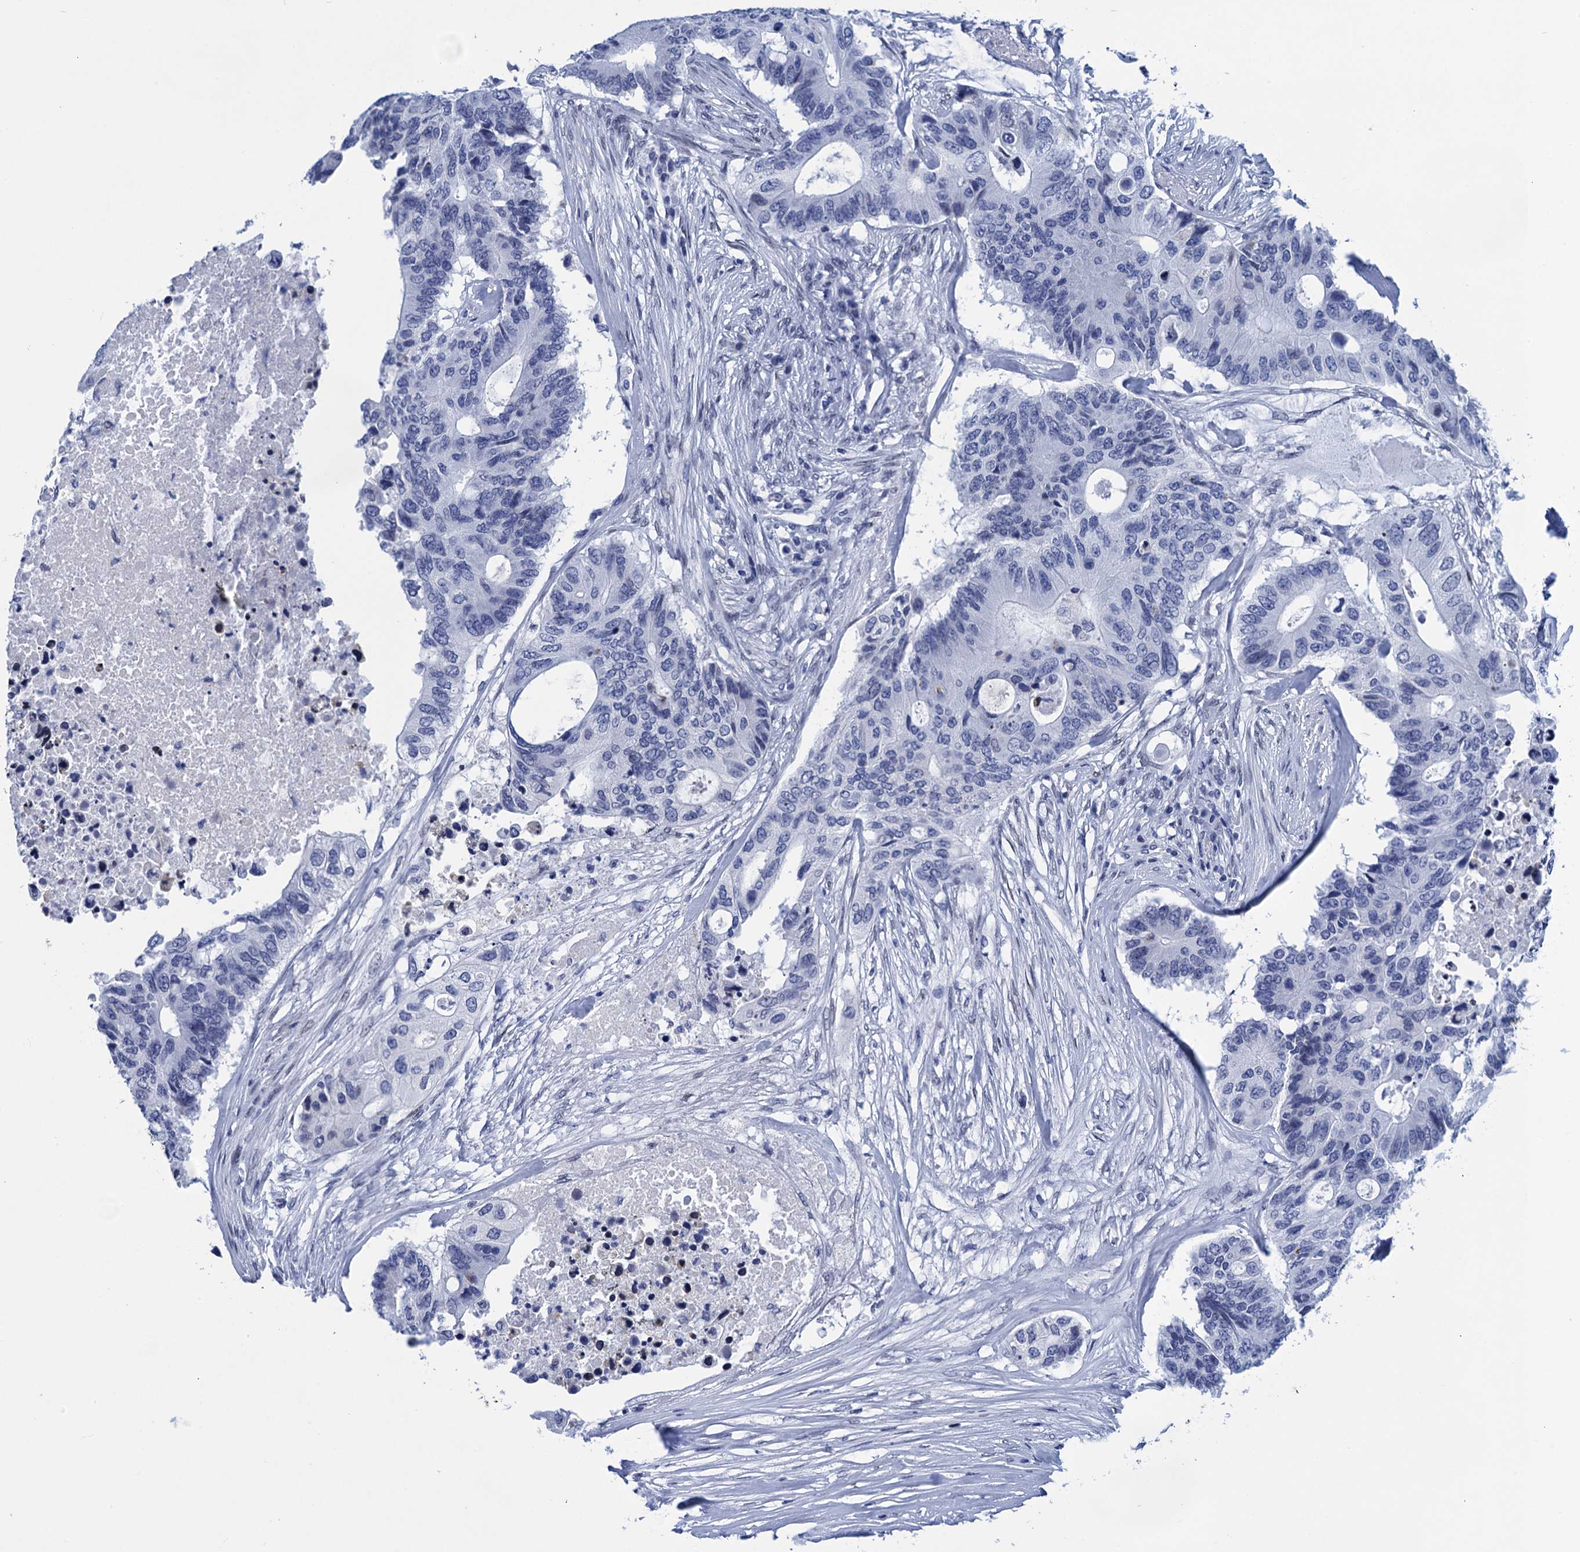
{"staining": {"intensity": "negative", "quantity": "none", "location": "none"}, "tissue": "colorectal cancer", "cell_type": "Tumor cells", "image_type": "cancer", "snomed": [{"axis": "morphology", "description": "Adenocarcinoma, NOS"}, {"axis": "topography", "description": "Colon"}], "caption": "There is no significant expression in tumor cells of colorectal cancer (adenocarcinoma).", "gene": "METTL25", "patient": {"sex": "male", "age": 71}}